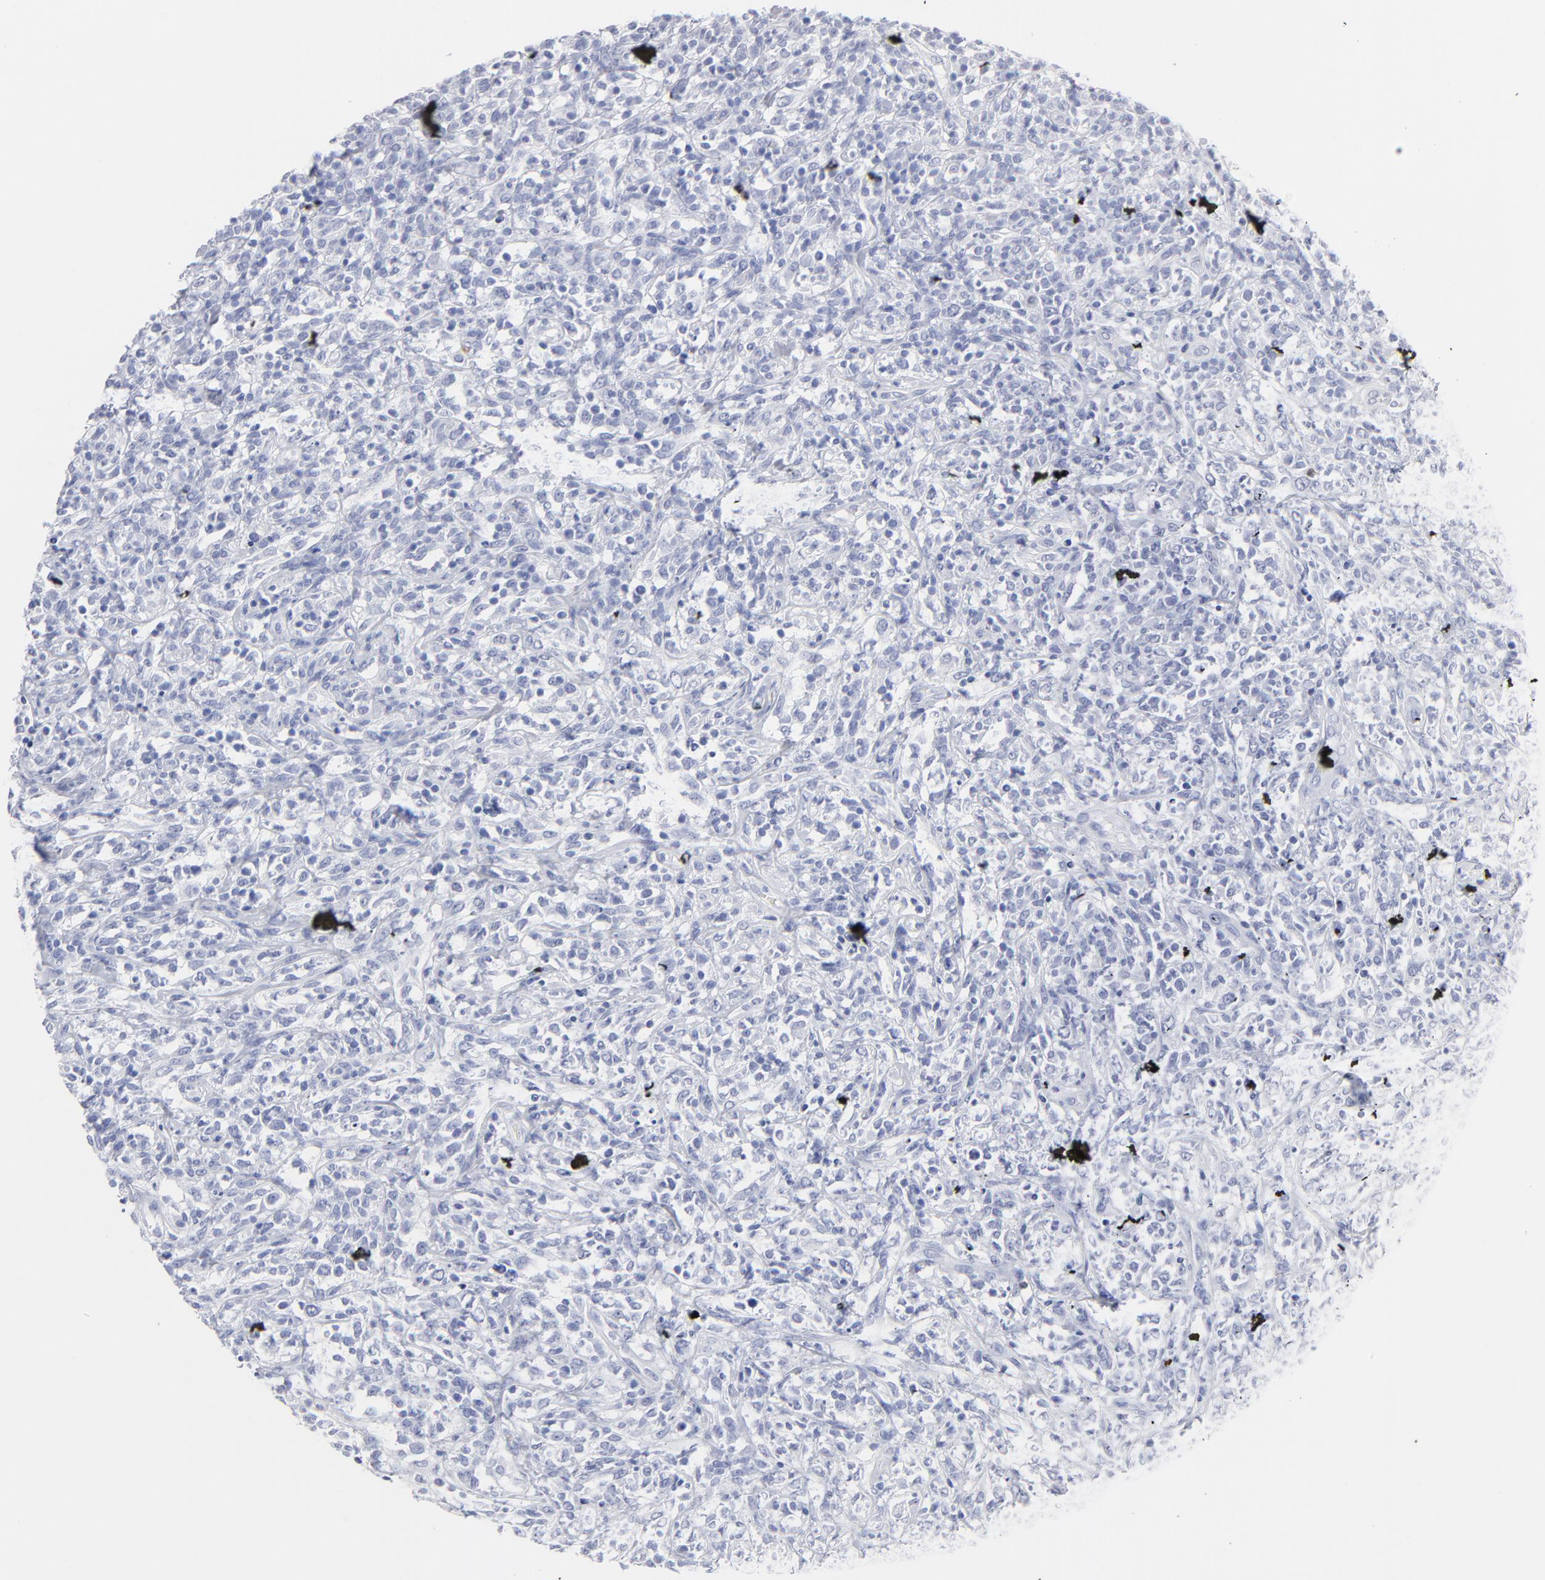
{"staining": {"intensity": "negative", "quantity": "none", "location": "none"}, "tissue": "lymphoma", "cell_type": "Tumor cells", "image_type": "cancer", "snomed": [{"axis": "morphology", "description": "Malignant lymphoma, non-Hodgkin's type, High grade"}, {"axis": "topography", "description": "Lymph node"}], "caption": "Protein analysis of high-grade malignant lymphoma, non-Hodgkin's type exhibits no significant staining in tumor cells. The staining is performed using DAB brown chromogen with nuclei counter-stained in using hematoxylin.", "gene": "ARG1", "patient": {"sex": "female", "age": 73}}